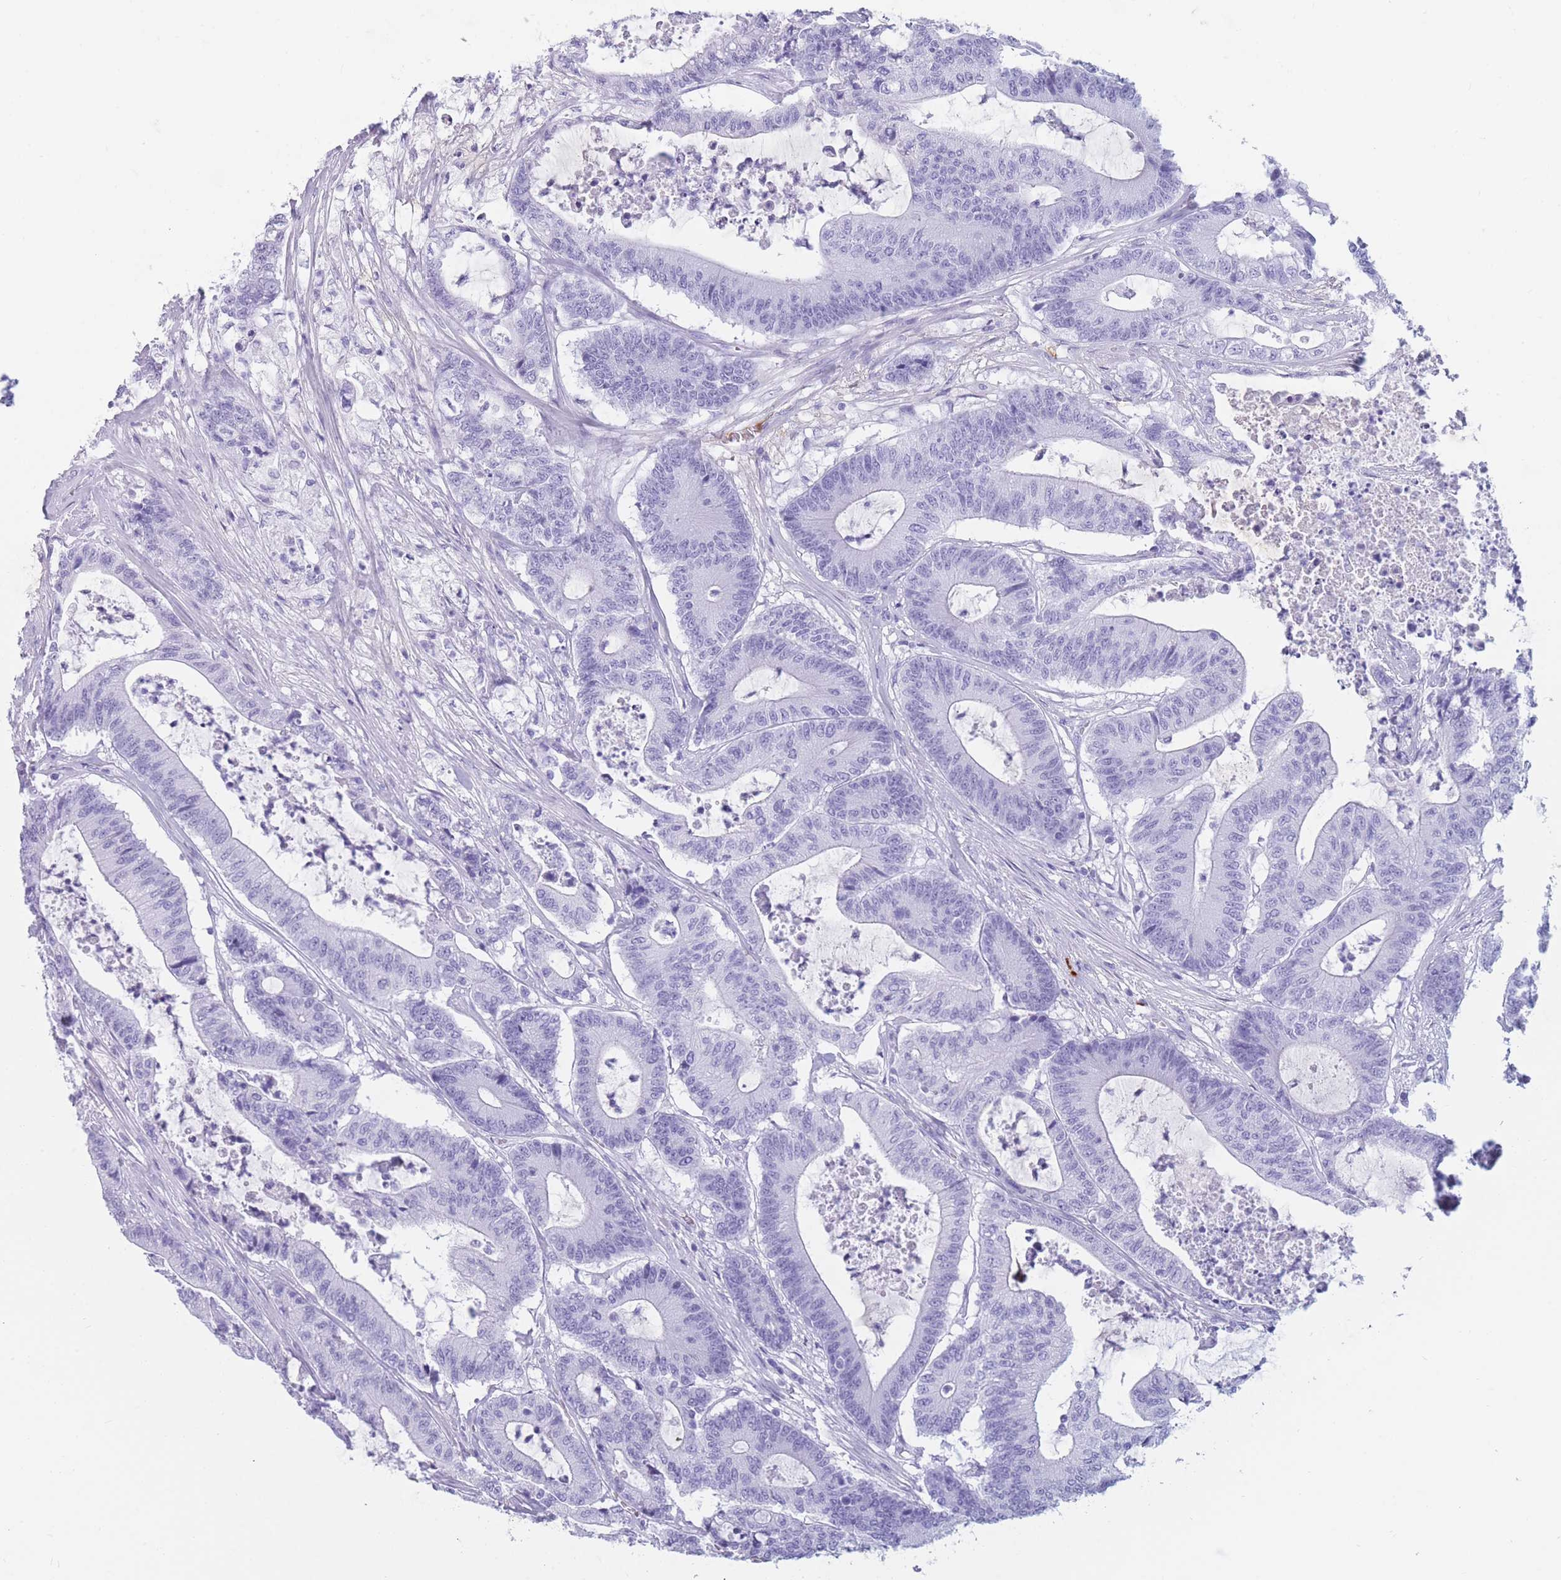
{"staining": {"intensity": "negative", "quantity": "none", "location": "none"}, "tissue": "colorectal cancer", "cell_type": "Tumor cells", "image_type": "cancer", "snomed": [{"axis": "morphology", "description": "Adenocarcinoma, NOS"}, {"axis": "topography", "description": "Colon"}], "caption": "Adenocarcinoma (colorectal) was stained to show a protein in brown. There is no significant positivity in tumor cells.", "gene": "TNFSF11", "patient": {"sex": "female", "age": 84}}